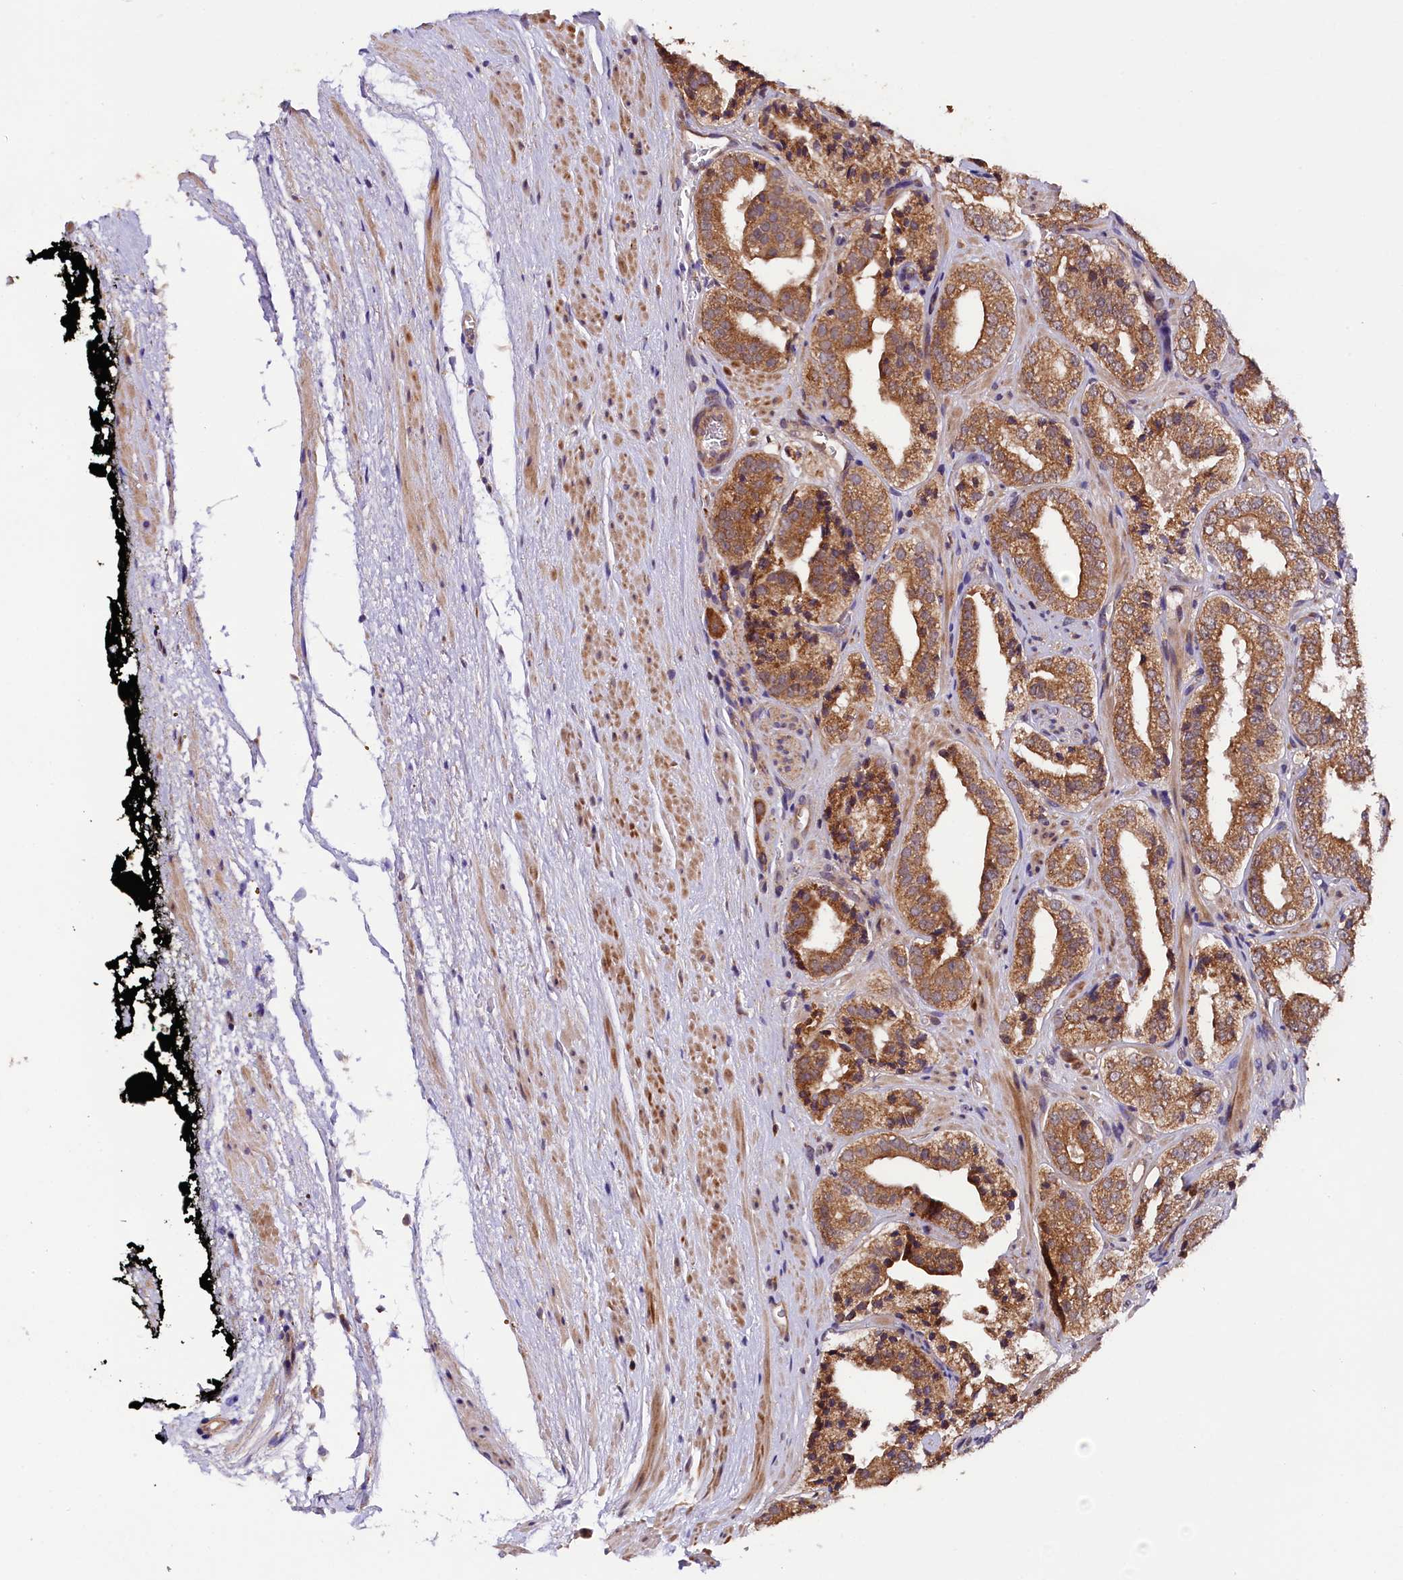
{"staining": {"intensity": "moderate", "quantity": ">75%", "location": "cytoplasmic/membranous"}, "tissue": "prostate cancer", "cell_type": "Tumor cells", "image_type": "cancer", "snomed": [{"axis": "morphology", "description": "Adenocarcinoma, High grade"}, {"axis": "topography", "description": "Prostate"}], "caption": "This is an image of immunohistochemistry staining of prostate cancer, which shows moderate expression in the cytoplasmic/membranous of tumor cells.", "gene": "DOHH", "patient": {"sex": "male", "age": 71}}